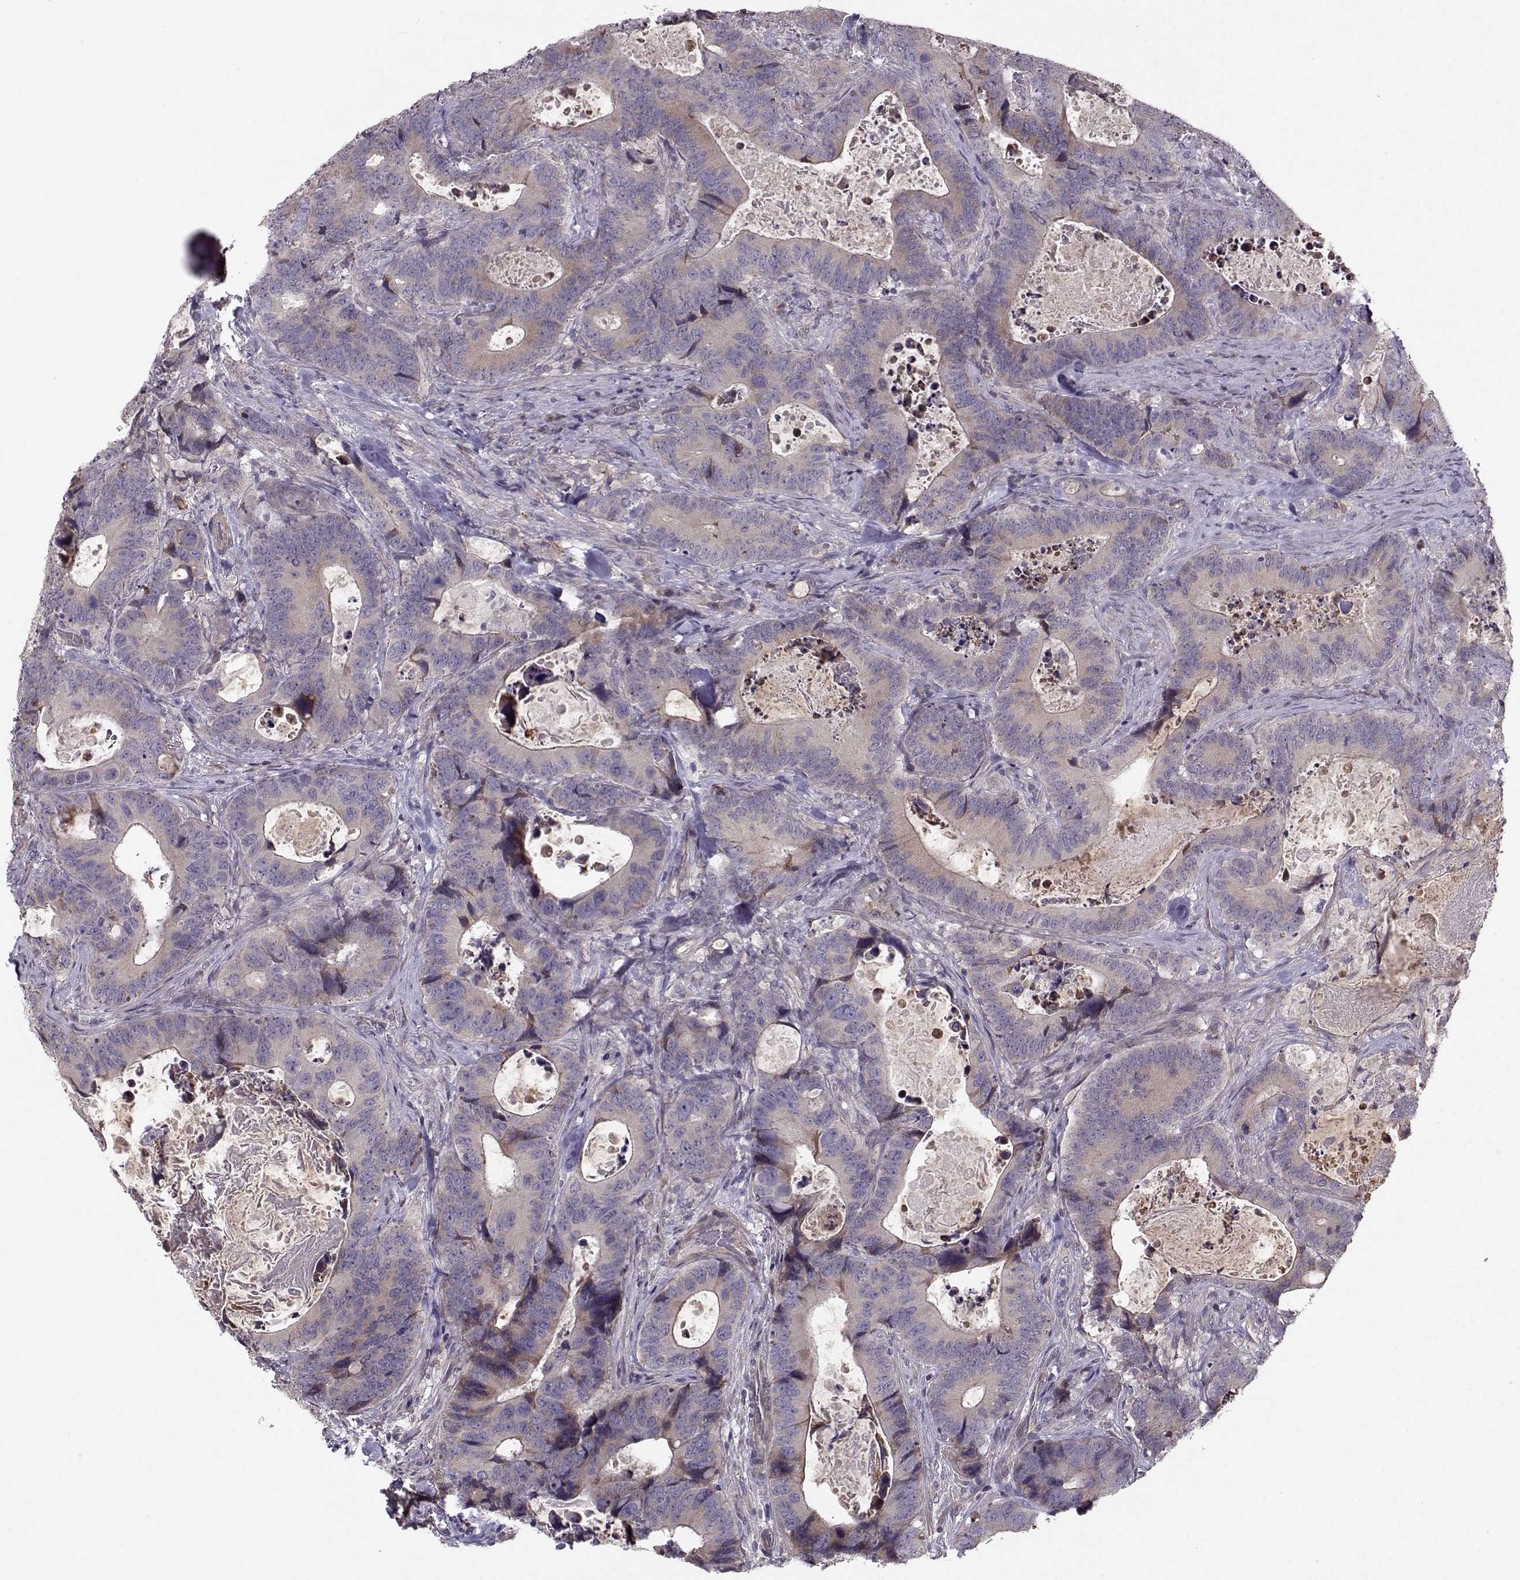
{"staining": {"intensity": "moderate", "quantity": "<25%", "location": "cytoplasmic/membranous"}, "tissue": "colorectal cancer", "cell_type": "Tumor cells", "image_type": "cancer", "snomed": [{"axis": "morphology", "description": "Adenocarcinoma, NOS"}, {"axis": "topography", "description": "Colon"}], "caption": "Protein staining of colorectal cancer tissue shows moderate cytoplasmic/membranous positivity in approximately <25% of tumor cells.", "gene": "ENTPD8", "patient": {"sex": "female", "age": 82}}